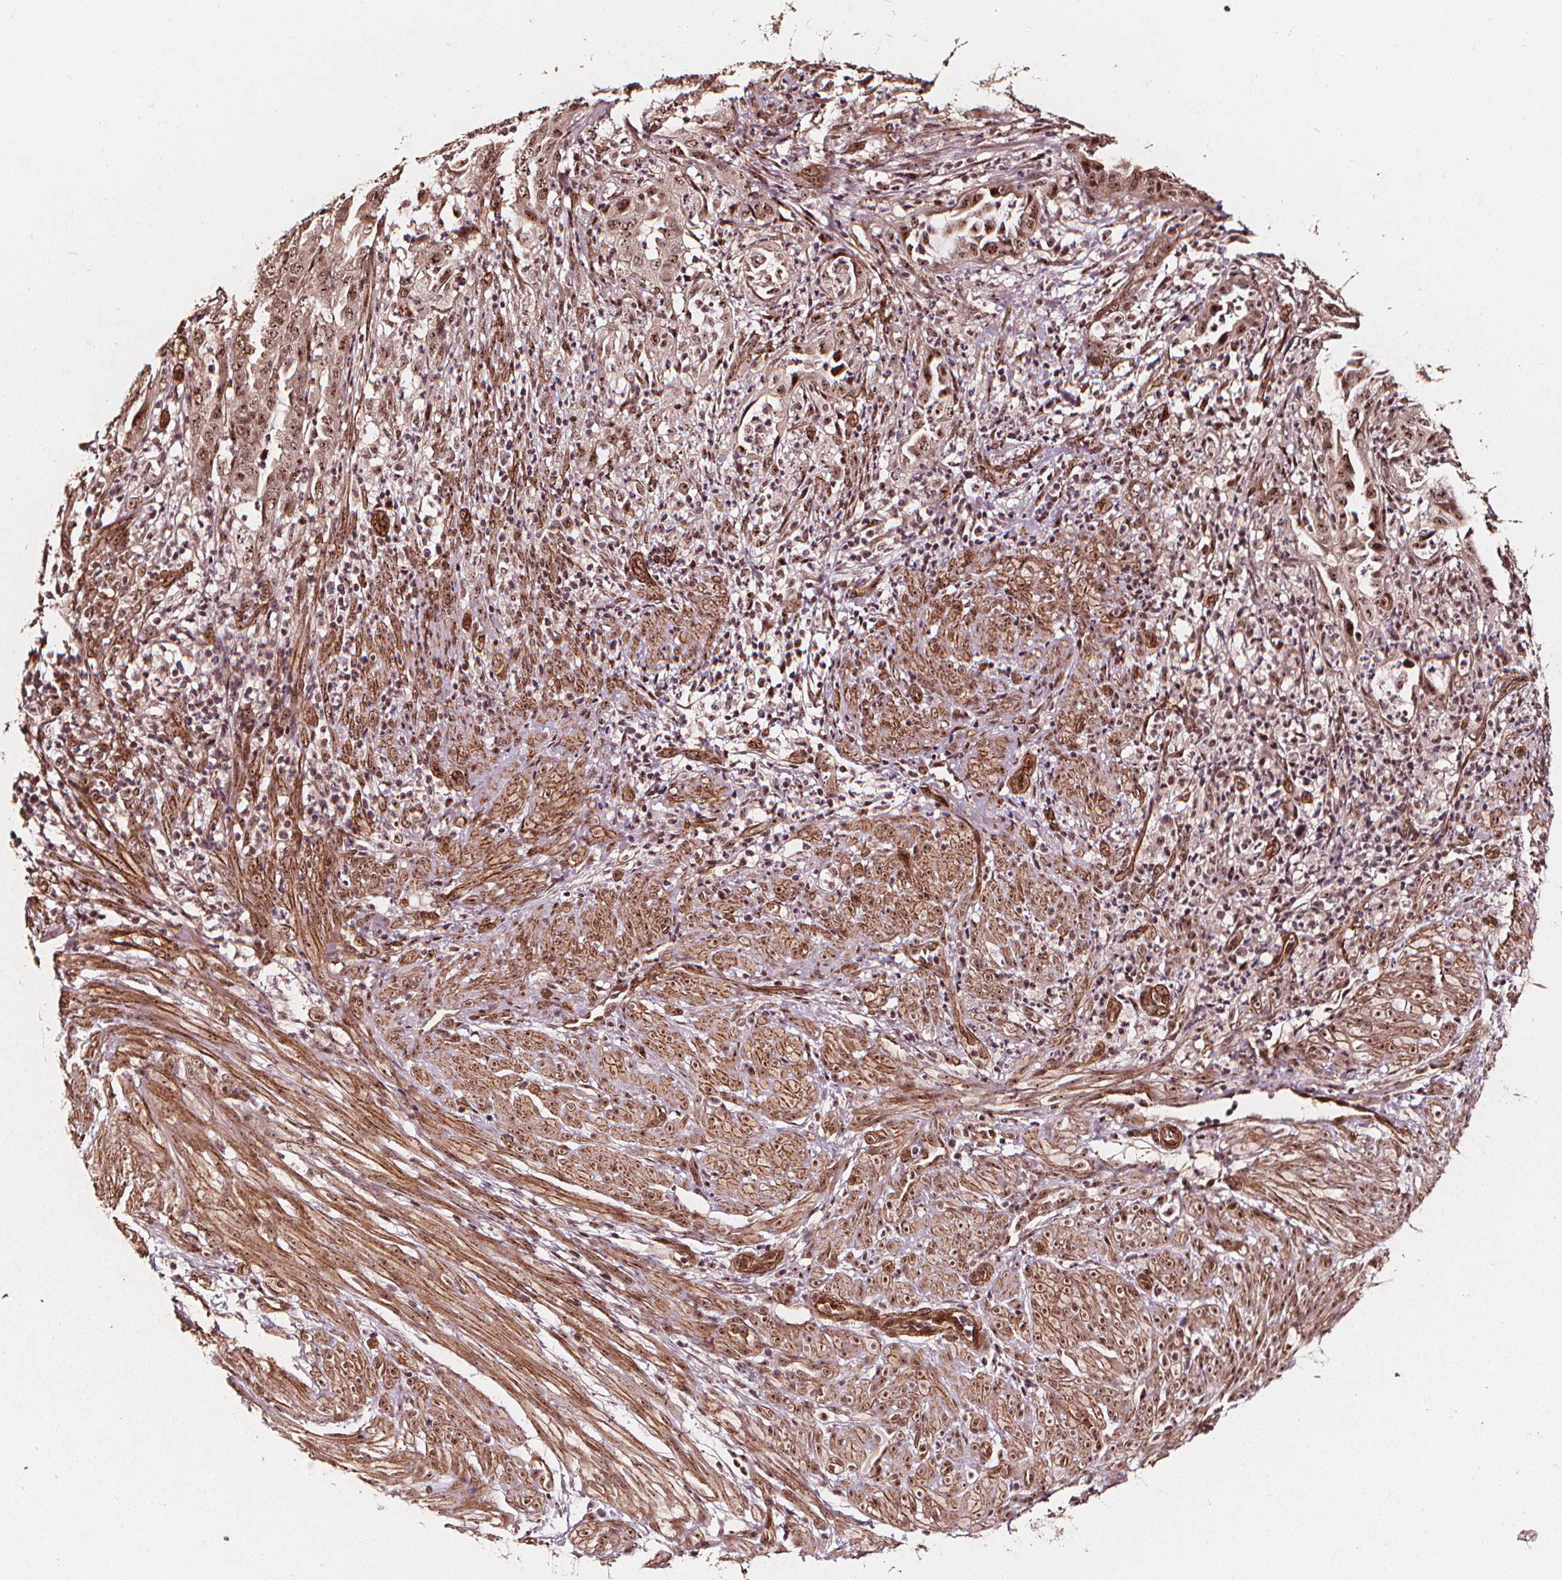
{"staining": {"intensity": "moderate", "quantity": ">75%", "location": "nuclear"}, "tissue": "endometrial cancer", "cell_type": "Tumor cells", "image_type": "cancer", "snomed": [{"axis": "morphology", "description": "Adenocarcinoma, NOS"}, {"axis": "topography", "description": "Endometrium"}], "caption": "Immunohistochemistry (IHC) (DAB (3,3'-diaminobenzidine)) staining of endometrial cancer (adenocarcinoma) shows moderate nuclear protein expression in about >75% of tumor cells.", "gene": "EXOSC9", "patient": {"sex": "female", "age": 51}}